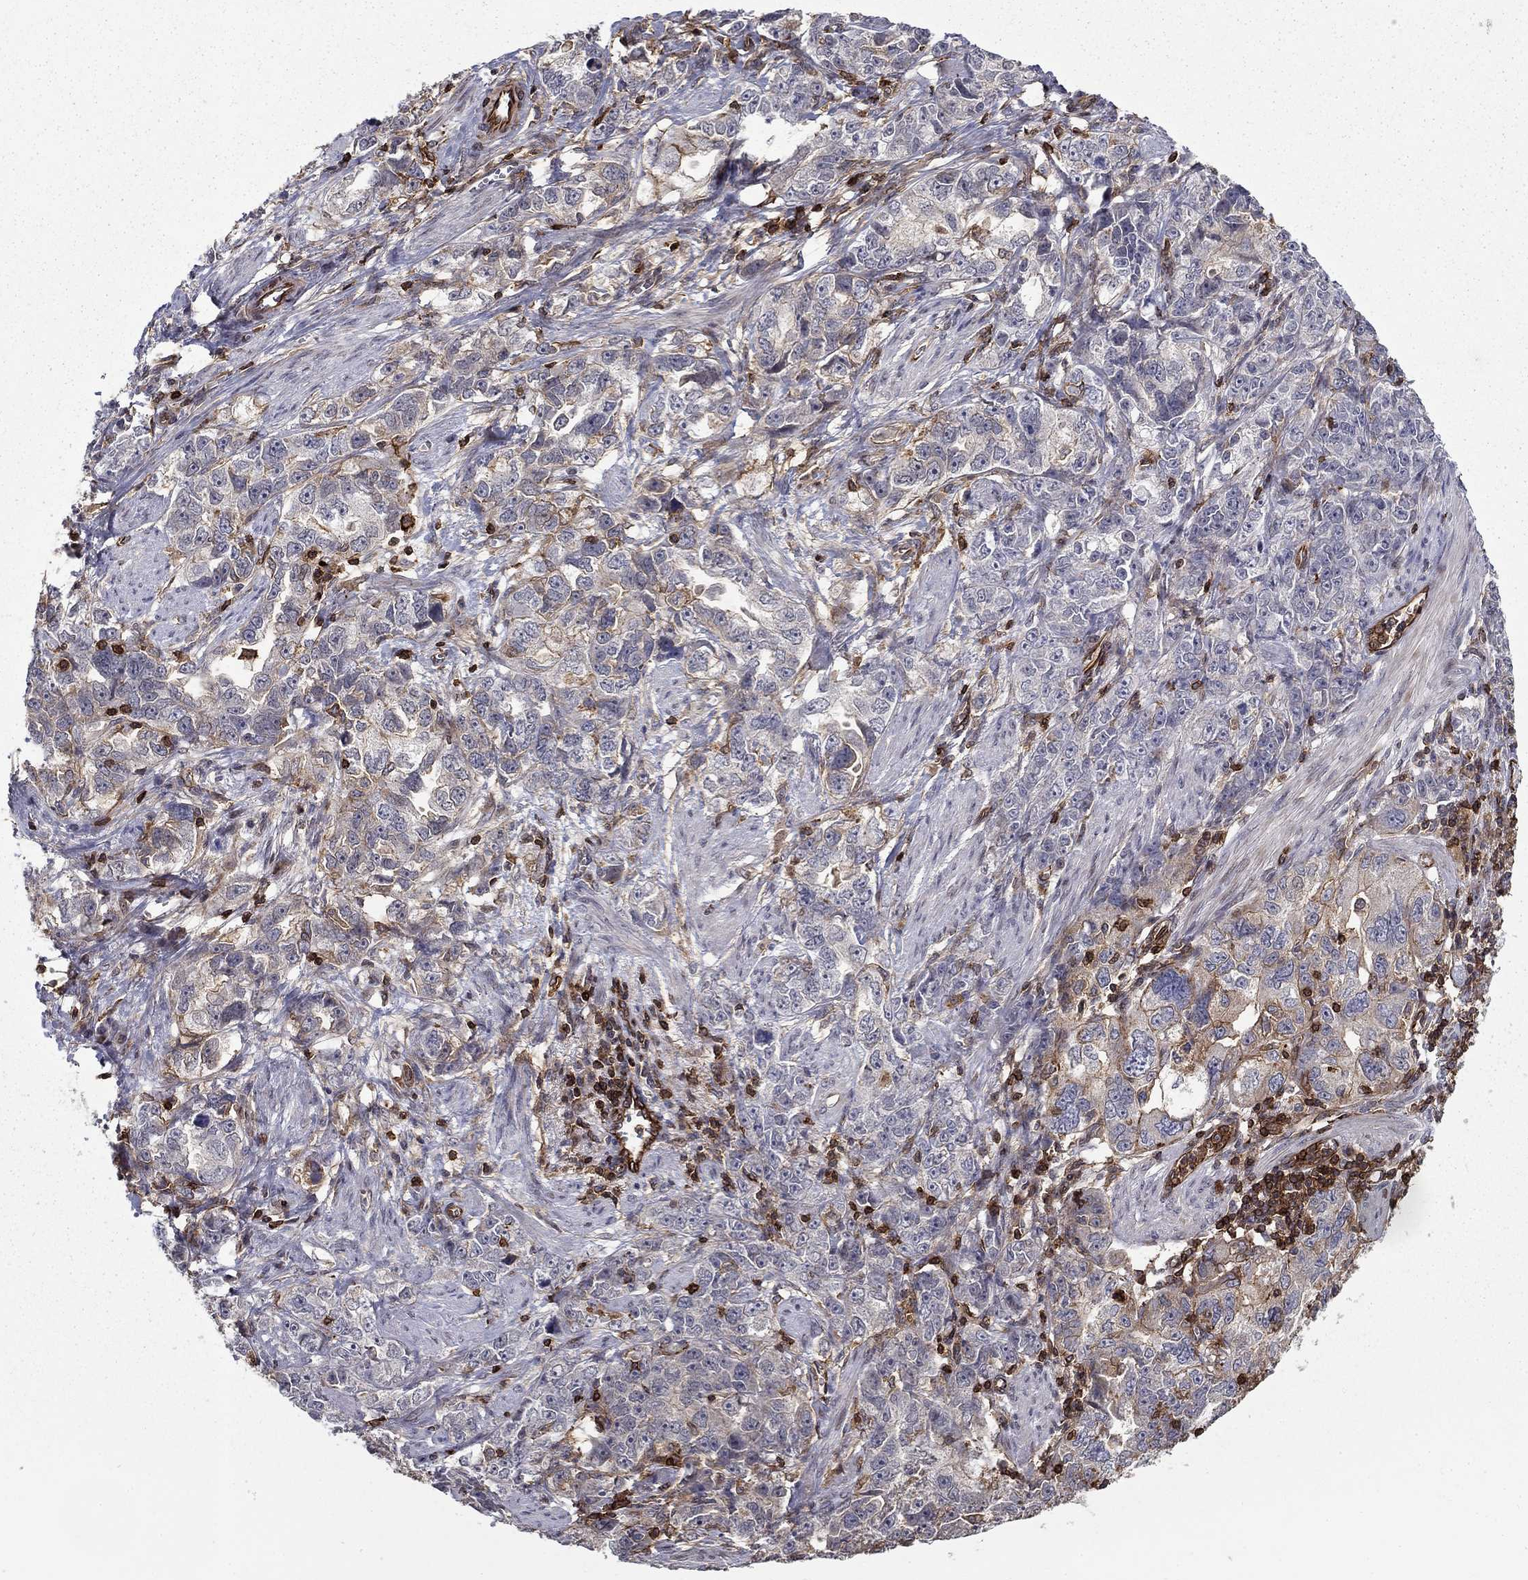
{"staining": {"intensity": "negative", "quantity": "none", "location": "none"}, "tissue": "ovarian cancer", "cell_type": "Tumor cells", "image_type": "cancer", "snomed": [{"axis": "morphology", "description": "Cystadenocarcinoma, serous, NOS"}, {"axis": "topography", "description": "Ovary"}], "caption": "The photomicrograph displays no significant staining in tumor cells of ovarian cancer. (DAB IHC visualized using brightfield microscopy, high magnification).", "gene": "ADM", "patient": {"sex": "female", "age": 51}}